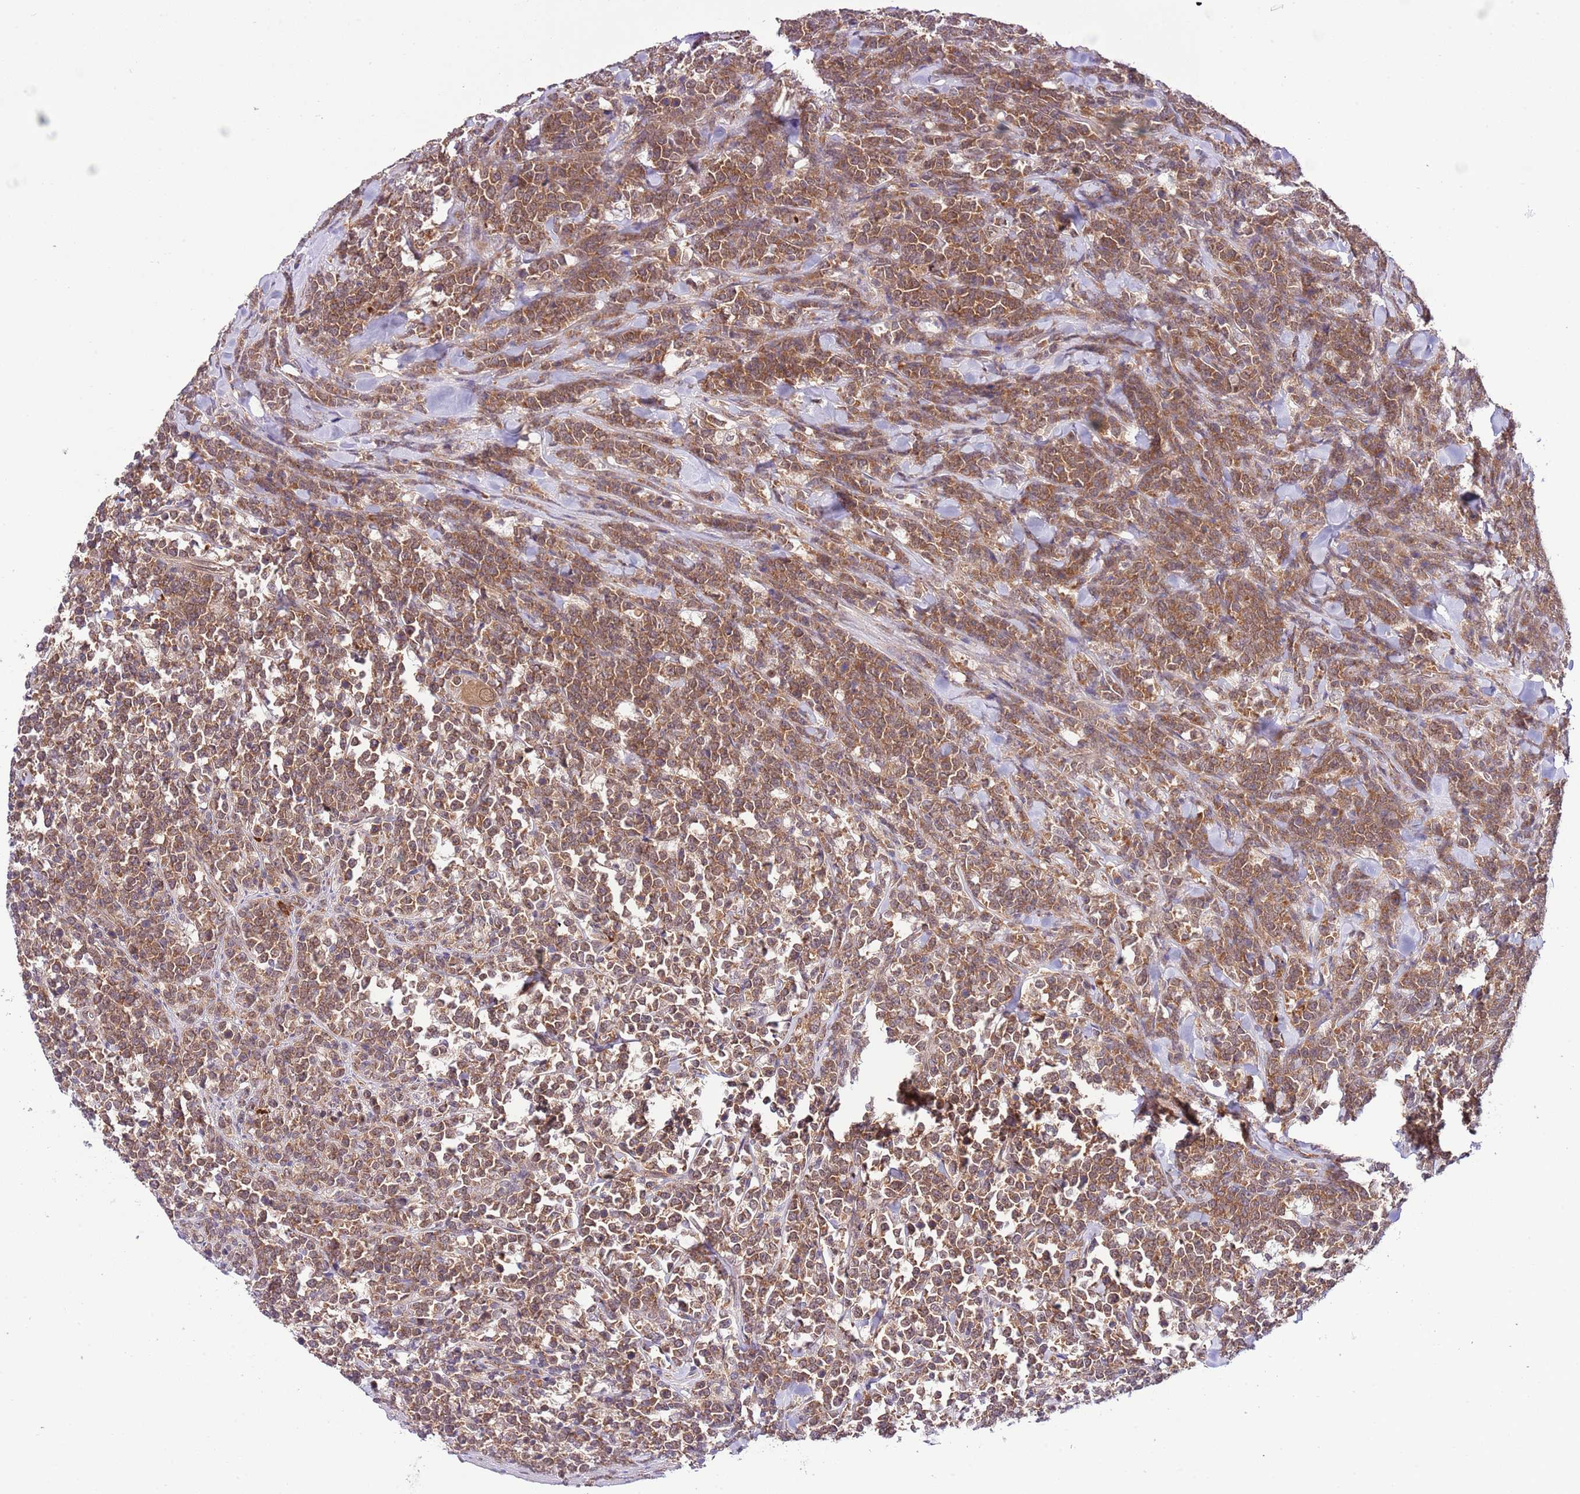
{"staining": {"intensity": "moderate", "quantity": ">75%", "location": "cytoplasmic/membranous"}, "tissue": "lymphoma", "cell_type": "Tumor cells", "image_type": "cancer", "snomed": [{"axis": "morphology", "description": "Malignant lymphoma, non-Hodgkin's type, High grade"}, {"axis": "topography", "description": "Small intestine"}], "caption": "IHC staining of high-grade malignant lymphoma, non-Hodgkin's type, which demonstrates medium levels of moderate cytoplasmic/membranous expression in about >75% of tumor cells indicating moderate cytoplasmic/membranous protein expression. The staining was performed using DAB (brown) for protein detection and nuclei were counterstained in hematoxylin (blue).", "gene": "DONSON", "patient": {"sex": "male", "age": 8}}